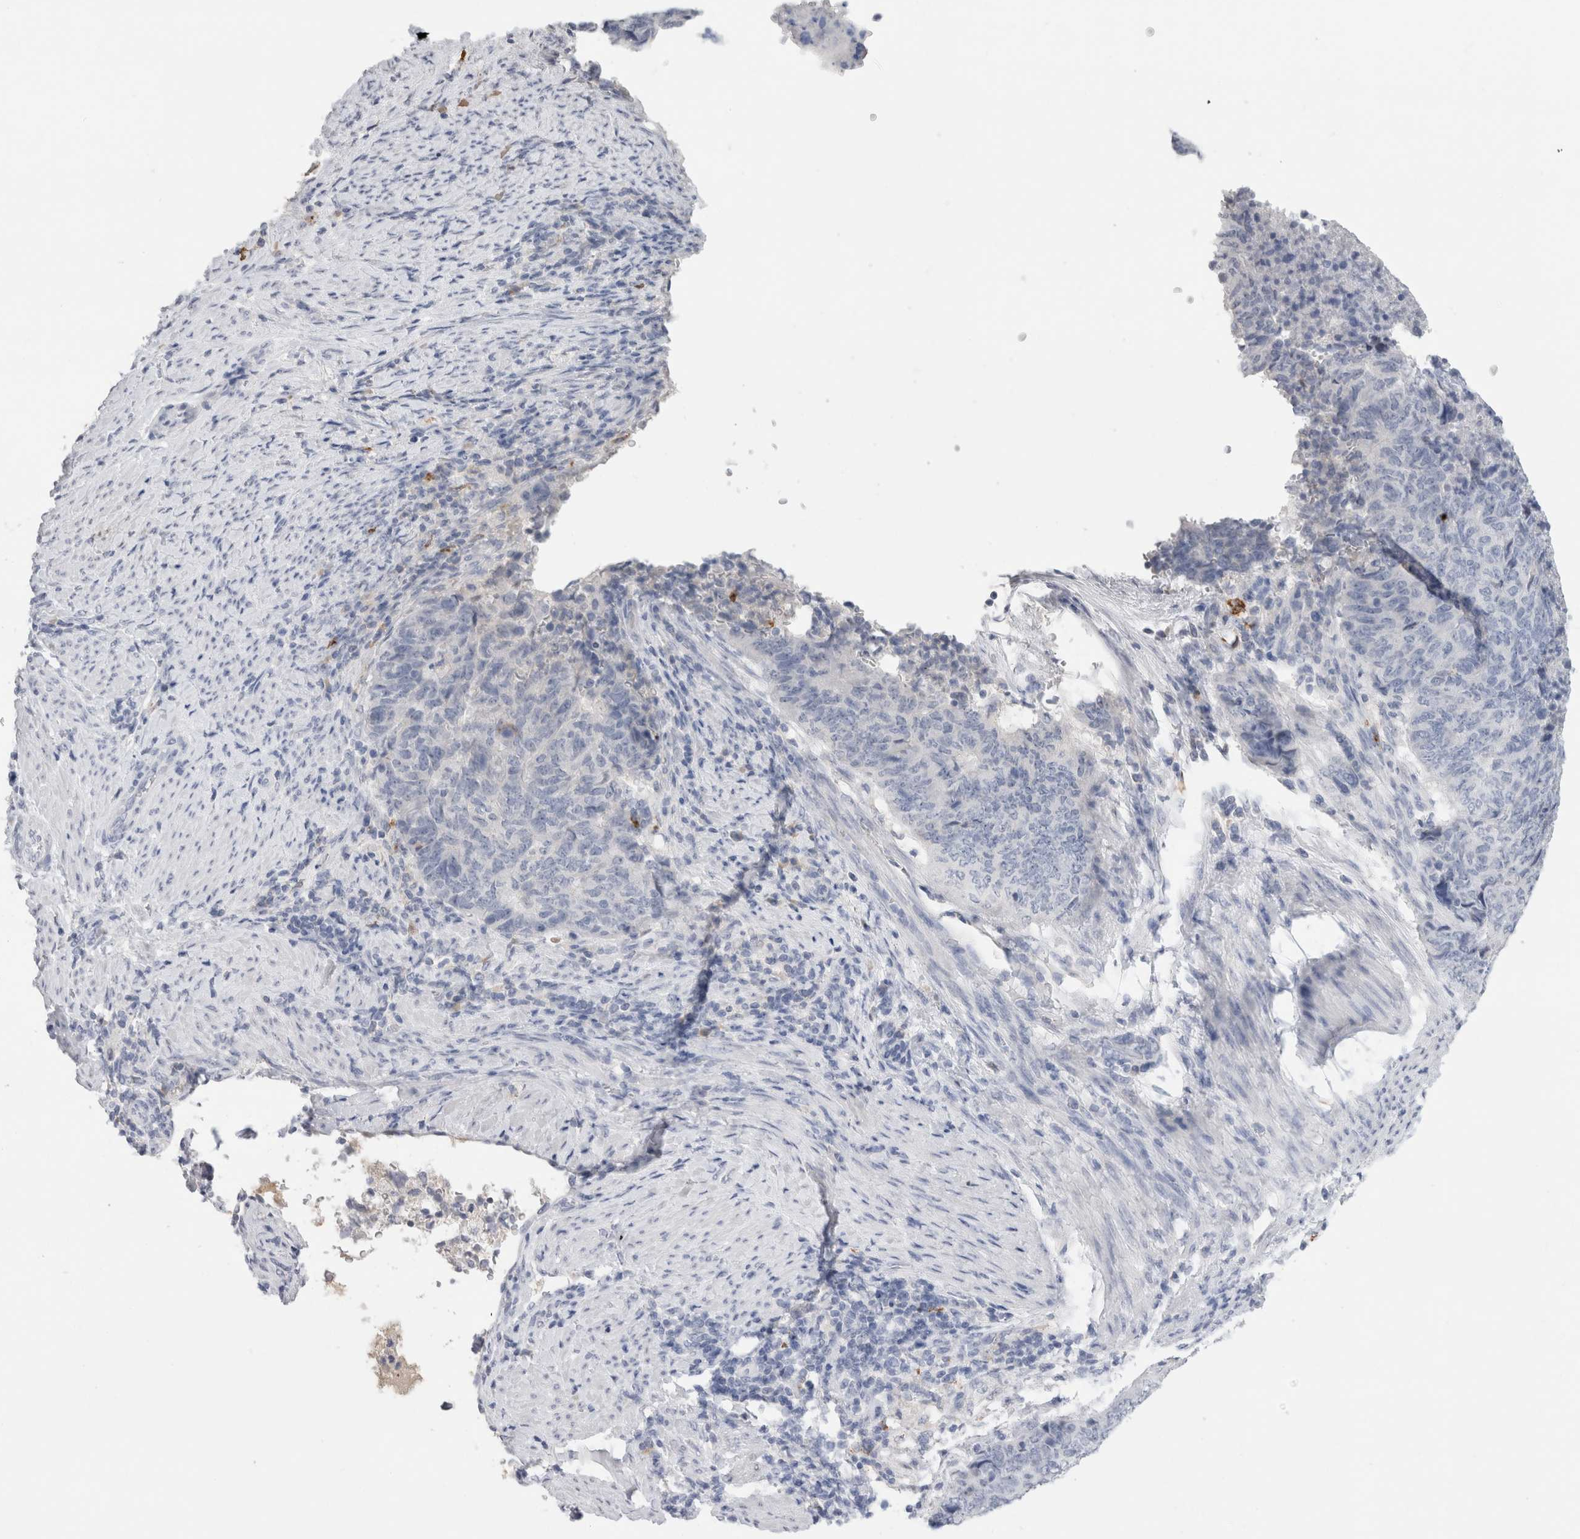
{"staining": {"intensity": "negative", "quantity": "none", "location": "none"}, "tissue": "endometrial cancer", "cell_type": "Tumor cells", "image_type": "cancer", "snomed": [{"axis": "morphology", "description": "Adenocarcinoma, NOS"}, {"axis": "topography", "description": "Endometrium"}], "caption": "IHC micrograph of neoplastic tissue: endometrial adenocarcinoma stained with DAB reveals no significant protein expression in tumor cells. (Stains: DAB (3,3'-diaminobenzidine) immunohistochemistry (IHC) with hematoxylin counter stain, Microscopy: brightfield microscopy at high magnification).", "gene": "LAMP3", "patient": {"sex": "female", "age": 80}}